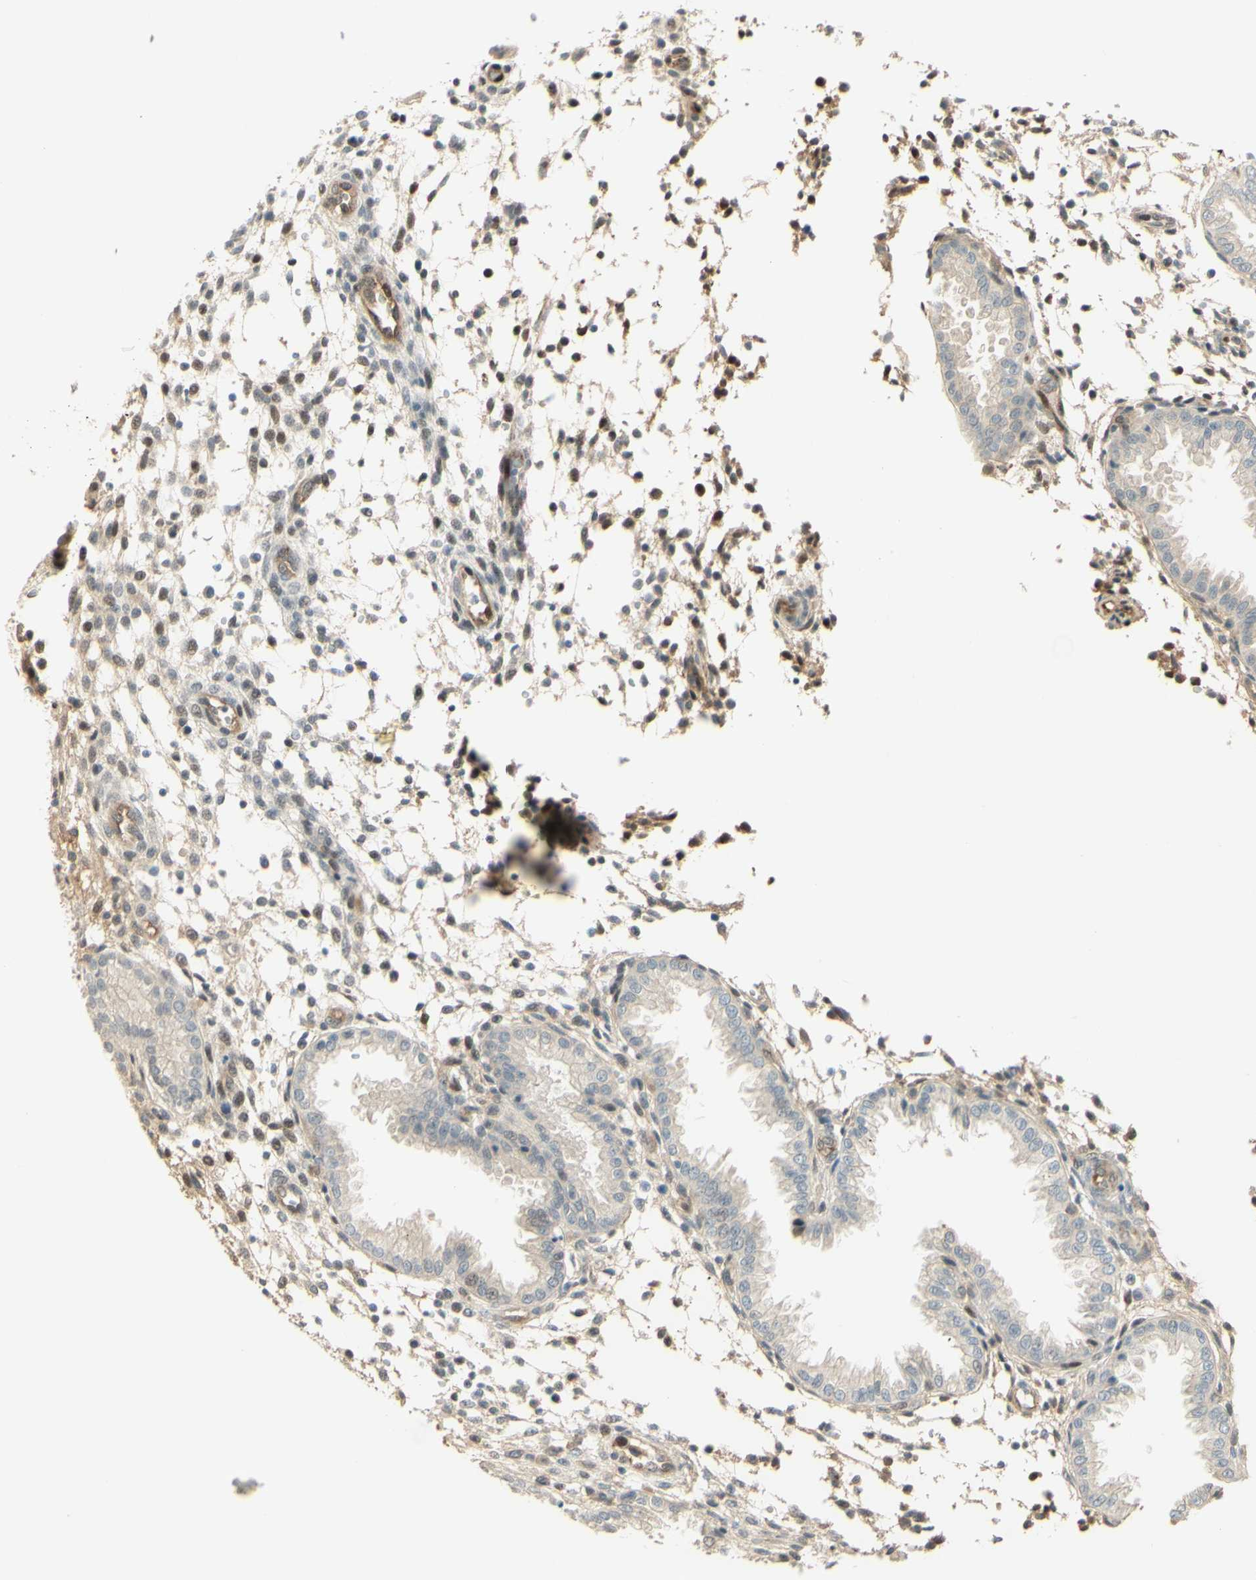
{"staining": {"intensity": "moderate", "quantity": "<25%", "location": "cytoplasmic/membranous,nuclear"}, "tissue": "endometrium", "cell_type": "Cells in endometrial stroma", "image_type": "normal", "snomed": [{"axis": "morphology", "description": "Normal tissue, NOS"}, {"axis": "topography", "description": "Endometrium"}], "caption": "This histopathology image shows immunohistochemistry staining of unremarkable human endometrium, with low moderate cytoplasmic/membranous,nuclear positivity in approximately <25% of cells in endometrial stroma.", "gene": "ANGPT2", "patient": {"sex": "female", "age": 33}}